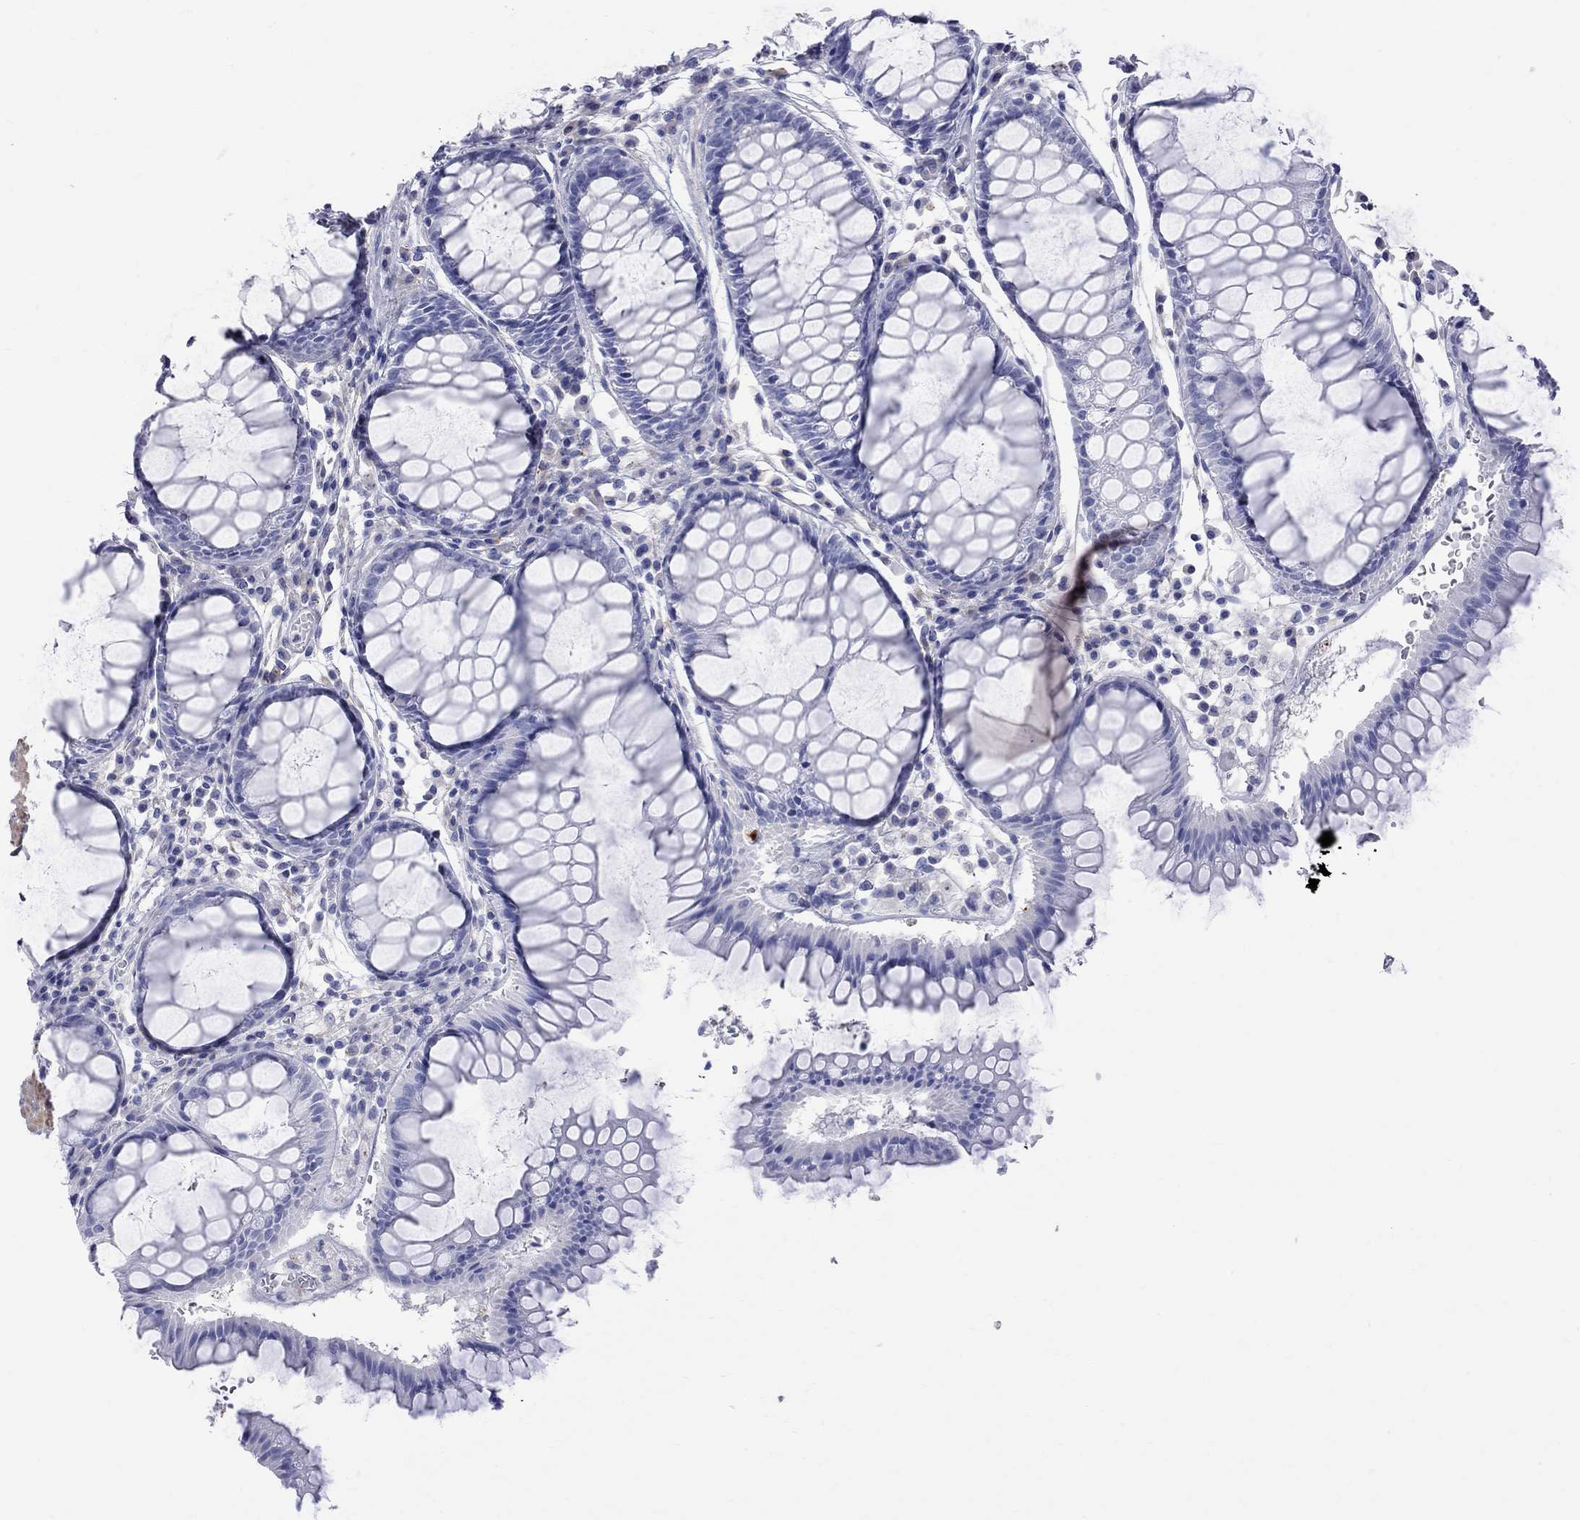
{"staining": {"intensity": "negative", "quantity": "none", "location": "none"}, "tissue": "rectum", "cell_type": "Glandular cells", "image_type": "normal", "snomed": [{"axis": "morphology", "description": "Normal tissue, NOS"}, {"axis": "topography", "description": "Rectum"}], "caption": "DAB immunohistochemical staining of benign rectum shows no significant expression in glandular cells.", "gene": "S100A3", "patient": {"sex": "female", "age": 68}}